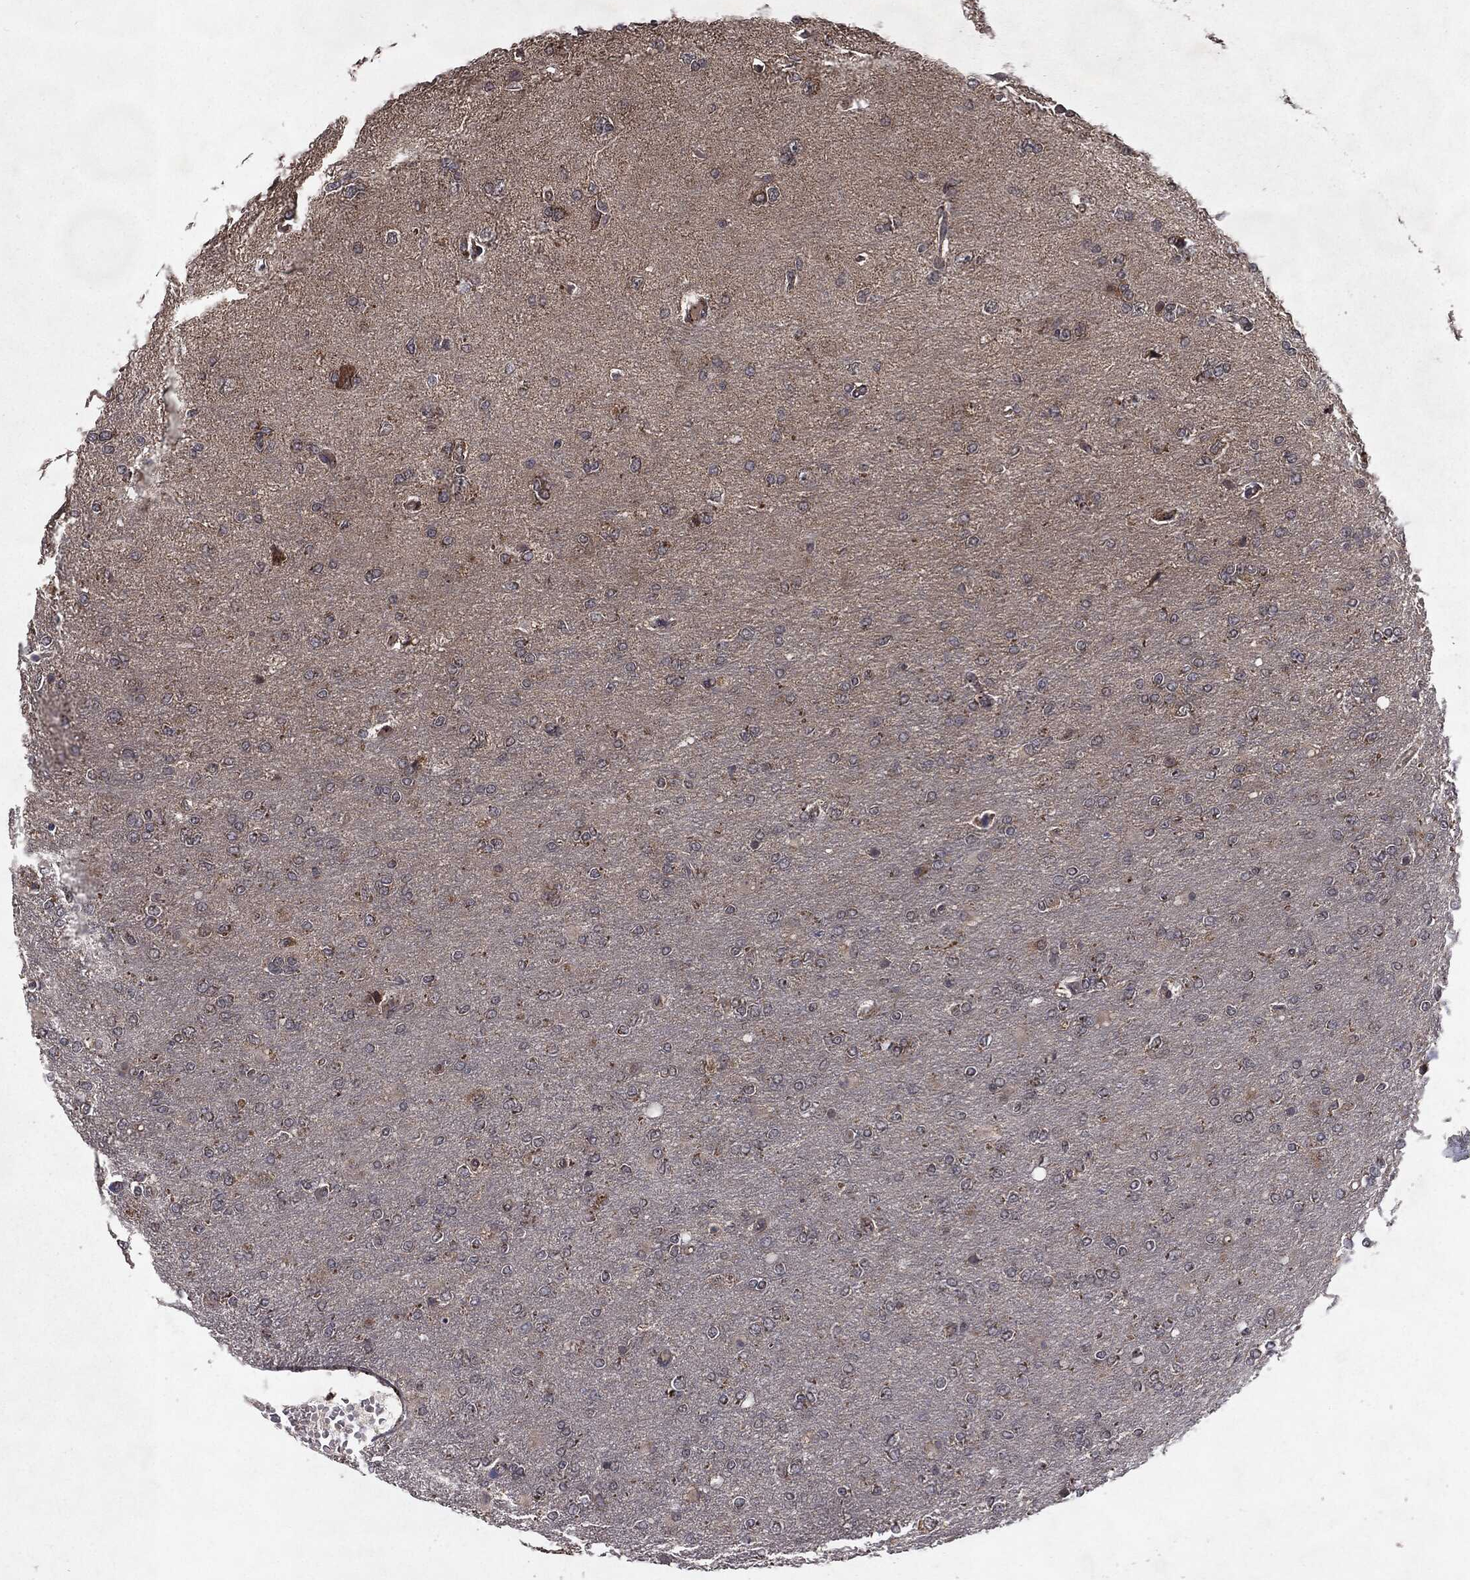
{"staining": {"intensity": "negative", "quantity": "none", "location": "none"}, "tissue": "glioma", "cell_type": "Tumor cells", "image_type": "cancer", "snomed": [{"axis": "morphology", "description": "Glioma, malignant, High grade"}, {"axis": "topography", "description": "Cerebral cortex"}], "caption": "This is an immunohistochemistry photomicrograph of high-grade glioma (malignant). There is no expression in tumor cells.", "gene": "HDAC5", "patient": {"sex": "male", "age": 70}}